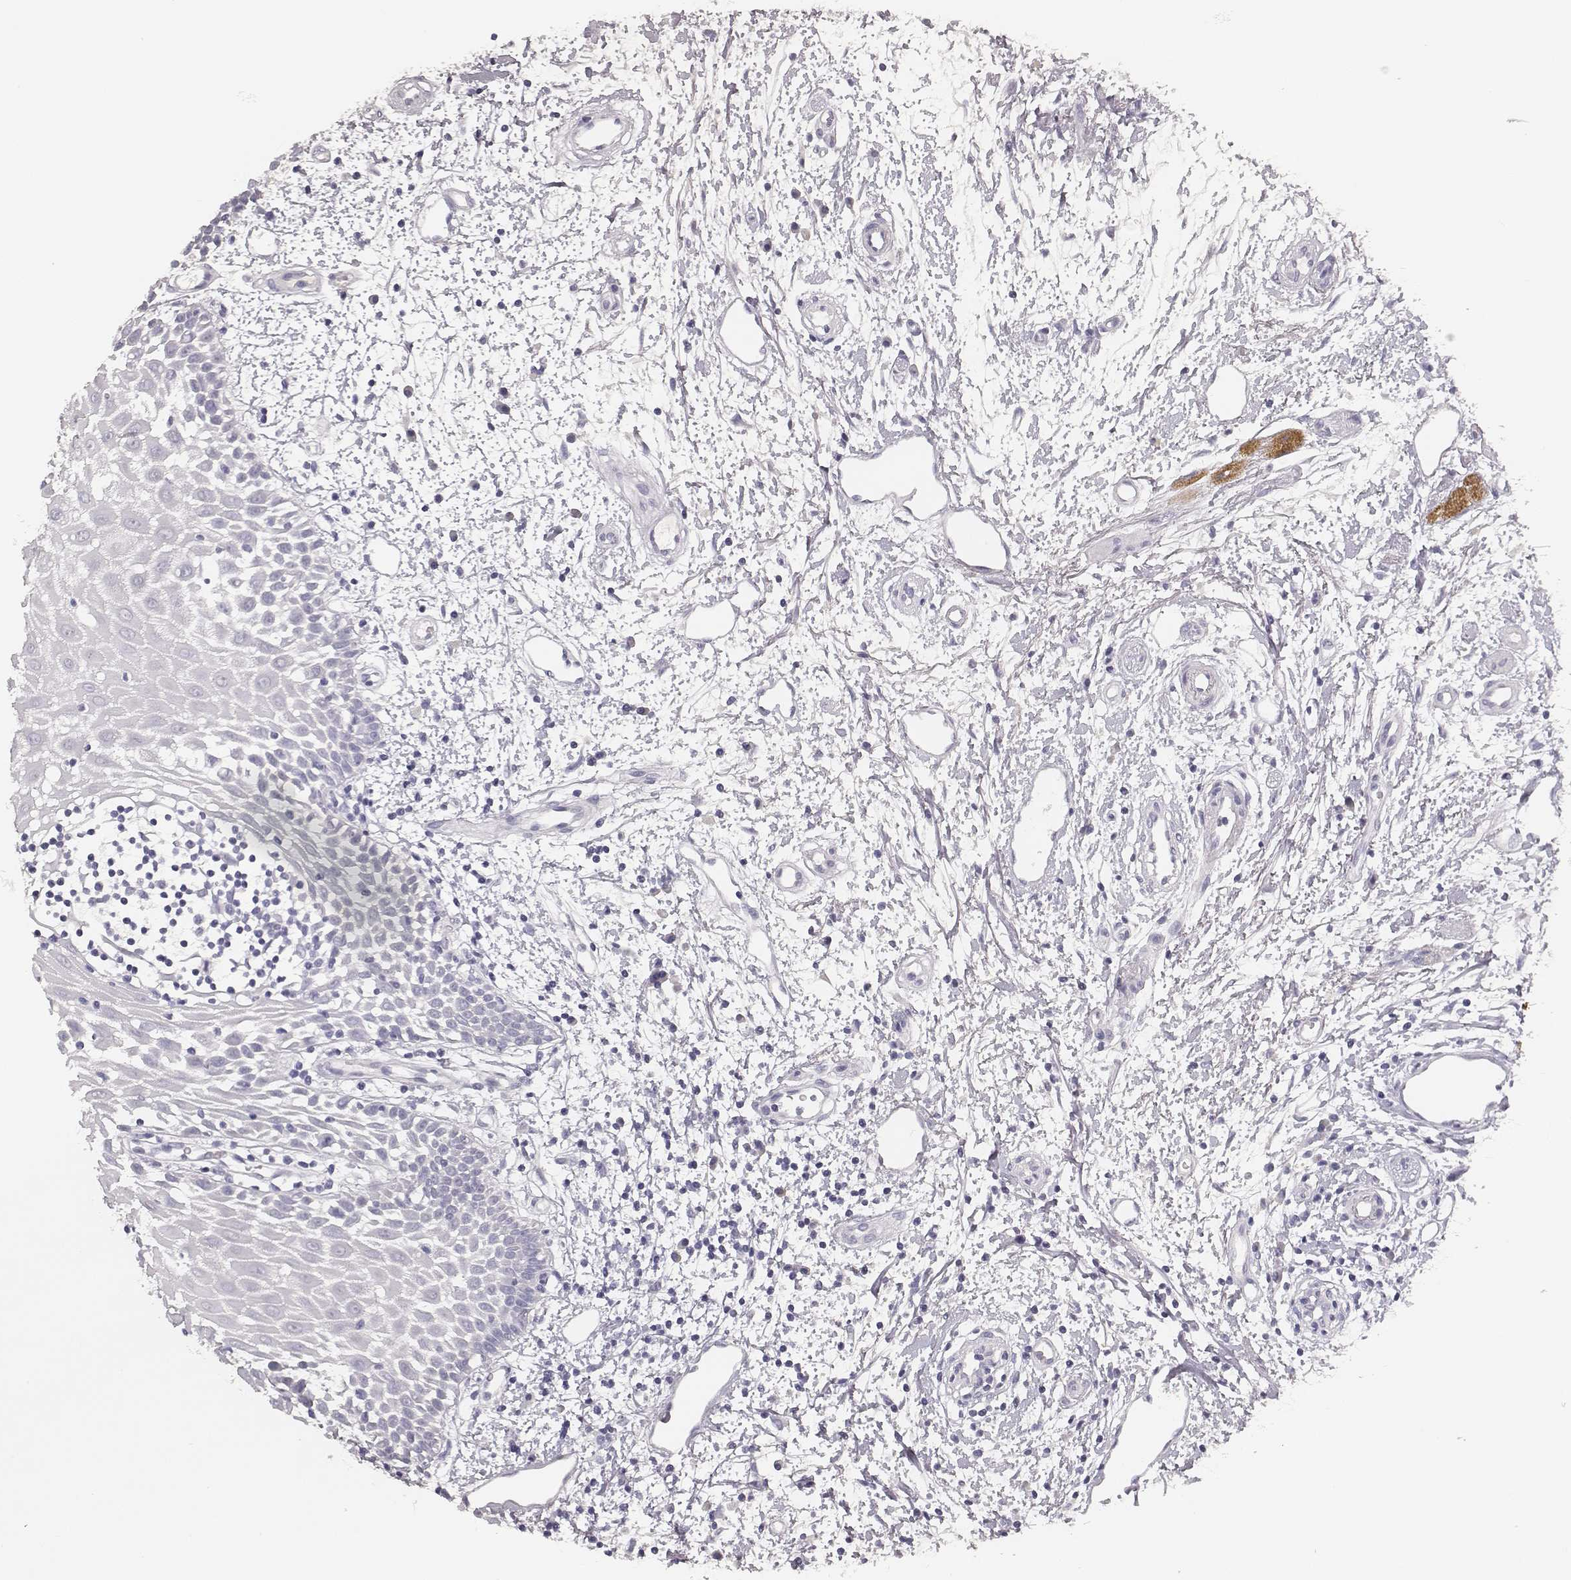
{"staining": {"intensity": "negative", "quantity": "none", "location": "none"}, "tissue": "oral mucosa", "cell_type": "Squamous epithelial cells", "image_type": "normal", "snomed": [{"axis": "morphology", "description": "Normal tissue, NOS"}, {"axis": "morphology", "description": "Squamous cell carcinoma, NOS"}, {"axis": "topography", "description": "Oral tissue"}, {"axis": "topography", "description": "Head-Neck"}], "caption": "Immunohistochemistry (IHC) micrograph of unremarkable human oral mucosa stained for a protein (brown), which displays no positivity in squamous epithelial cells.", "gene": "MYH6", "patient": {"sex": "female", "age": 75}}